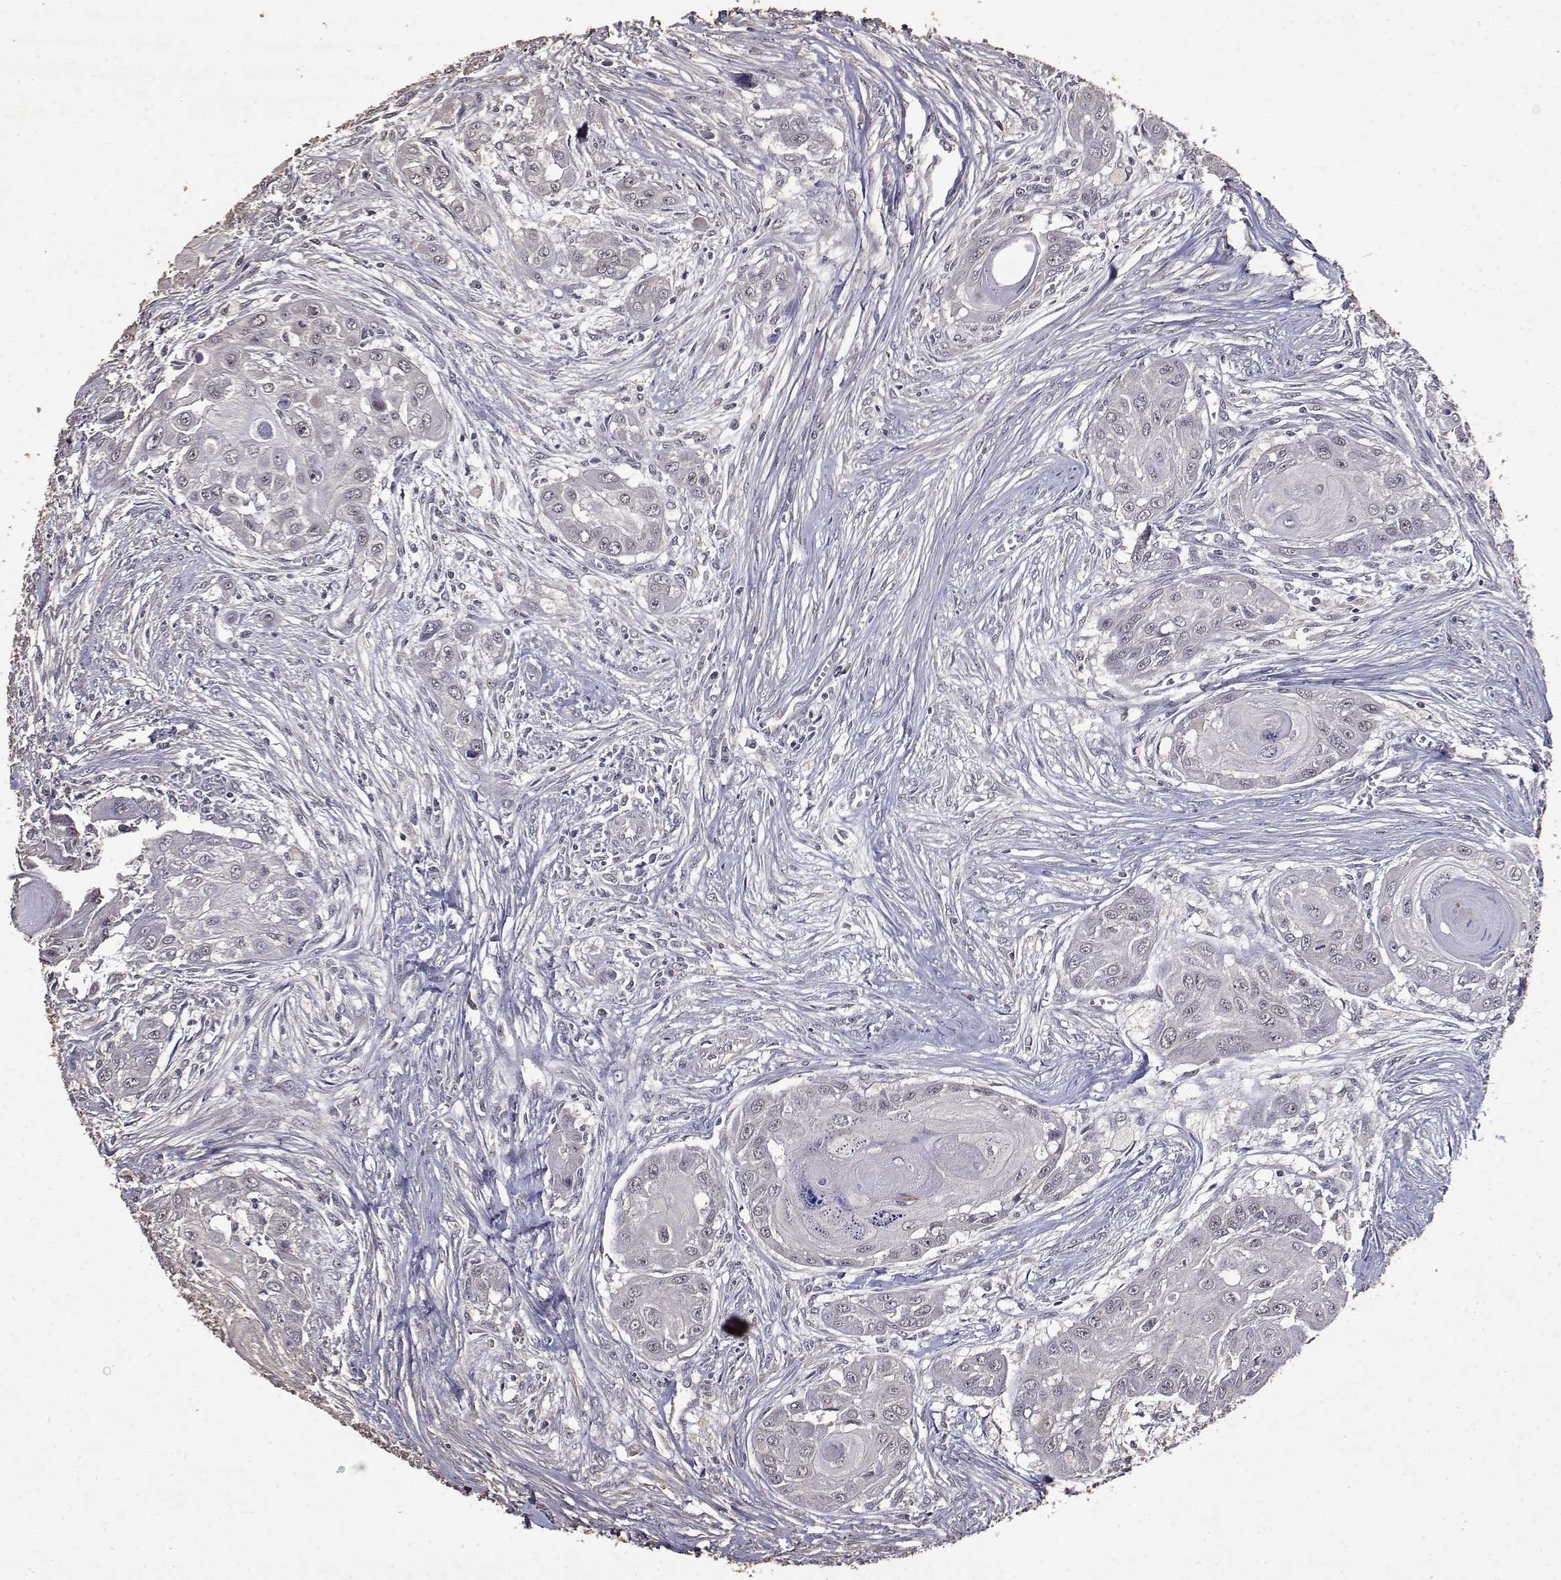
{"staining": {"intensity": "negative", "quantity": "none", "location": "none"}, "tissue": "head and neck cancer", "cell_type": "Tumor cells", "image_type": "cancer", "snomed": [{"axis": "morphology", "description": "Squamous cell carcinoma, NOS"}, {"axis": "topography", "description": "Oral tissue"}, {"axis": "topography", "description": "Head-Neck"}], "caption": "Micrograph shows no significant protein expression in tumor cells of head and neck cancer.", "gene": "TOE1", "patient": {"sex": "male", "age": 71}}